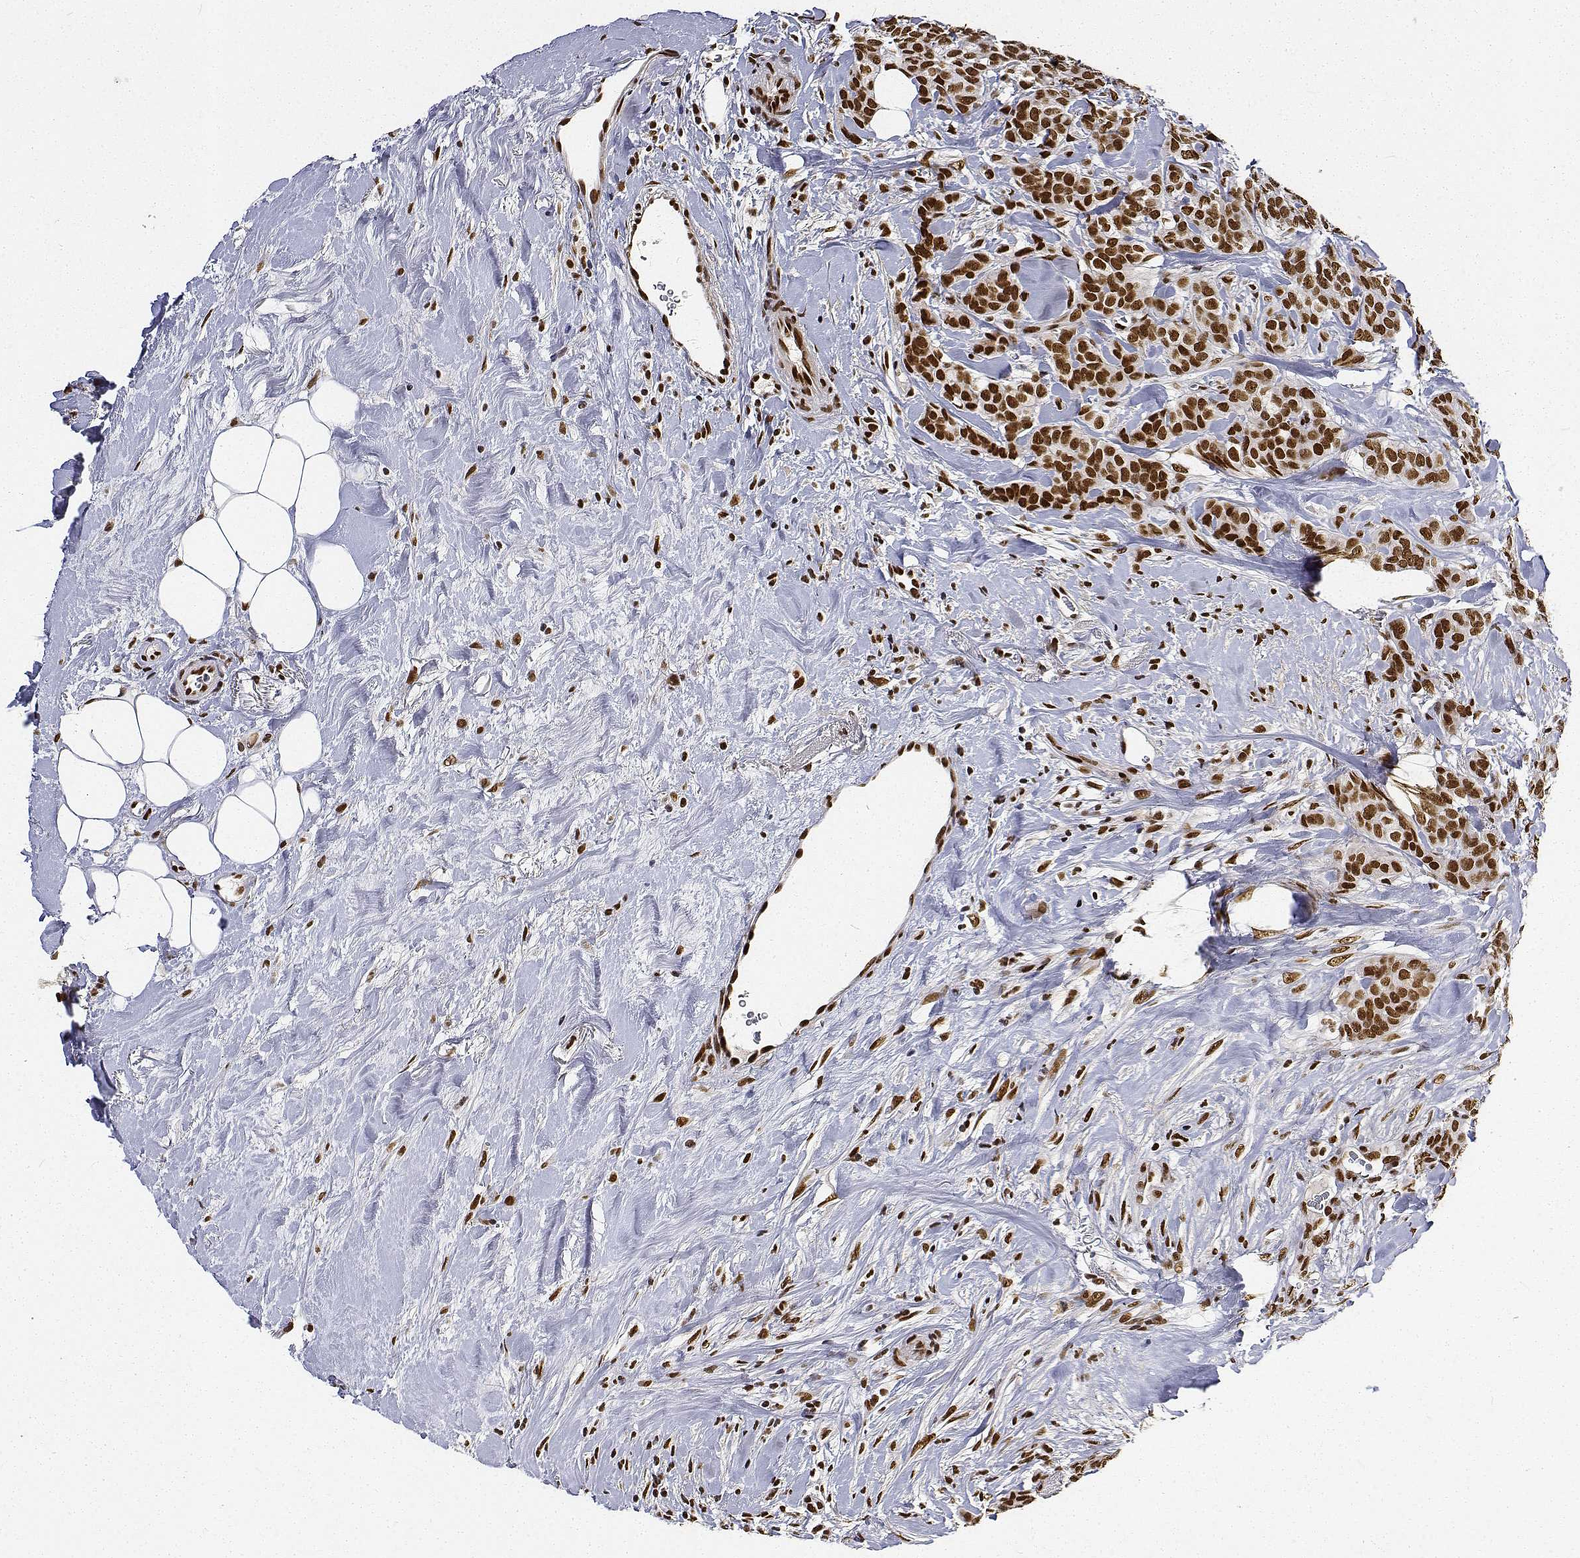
{"staining": {"intensity": "strong", "quantity": ">75%", "location": "nuclear"}, "tissue": "breast cancer", "cell_type": "Tumor cells", "image_type": "cancer", "snomed": [{"axis": "morphology", "description": "Duct carcinoma"}, {"axis": "topography", "description": "Breast"}], "caption": "Human breast cancer stained for a protein (brown) shows strong nuclear positive staining in approximately >75% of tumor cells.", "gene": "ATRX", "patient": {"sex": "female", "age": 84}}